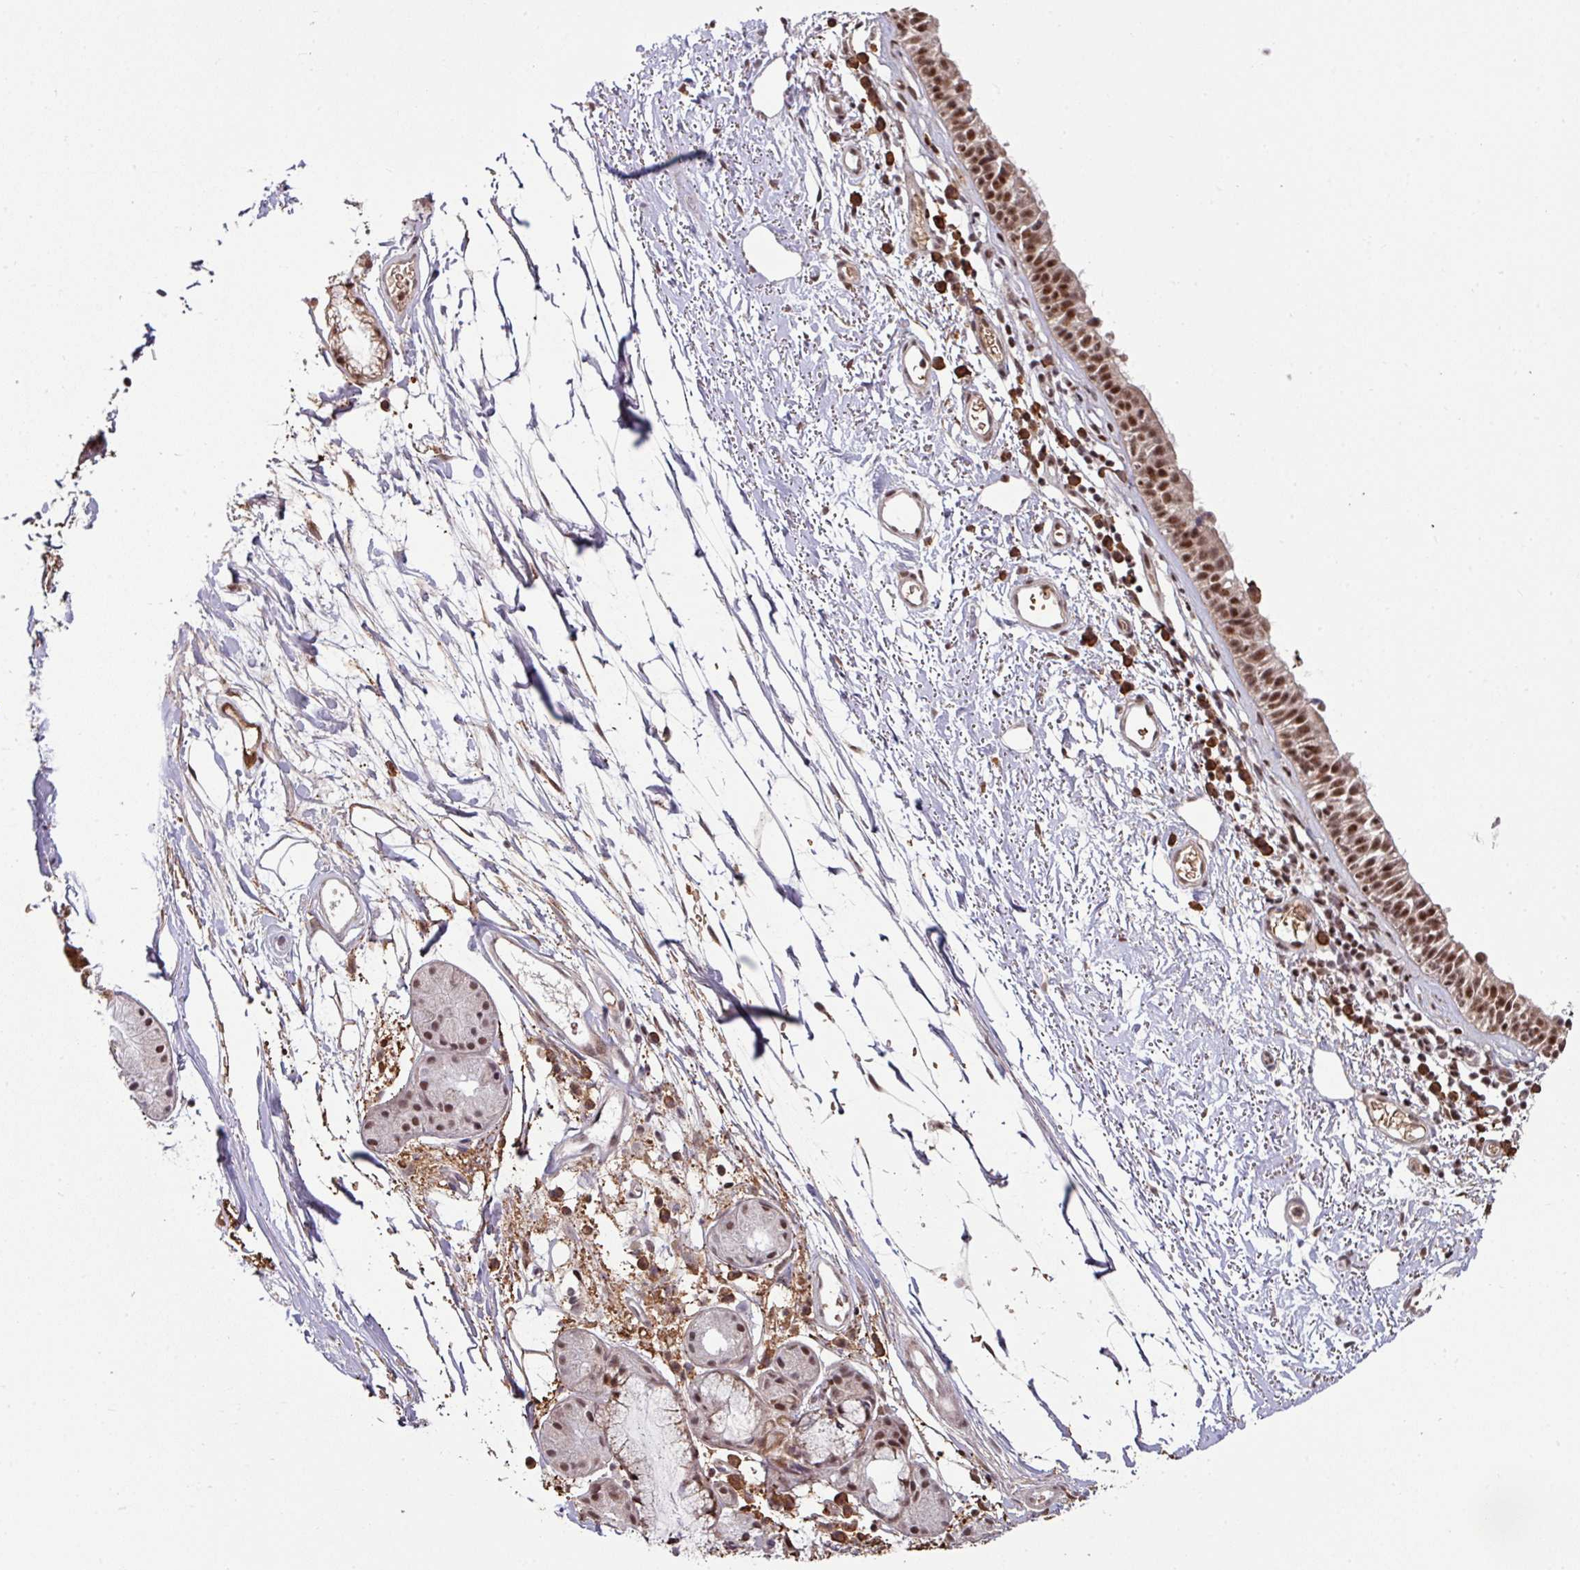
{"staining": {"intensity": "strong", "quantity": ">75%", "location": "nuclear"}, "tissue": "nasopharynx", "cell_type": "Respiratory epithelial cells", "image_type": "normal", "snomed": [{"axis": "morphology", "description": "Normal tissue, NOS"}, {"axis": "topography", "description": "Cartilage tissue"}, {"axis": "topography", "description": "Nasopharynx"}], "caption": "DAB immunohistochemical staining of benign nasopharynx reveals strong nuclear protein staining in approximately >75% of respiratory epithelial cells.", "gene": "PHF23", "patient": {"sex": "male", "age": 56}}